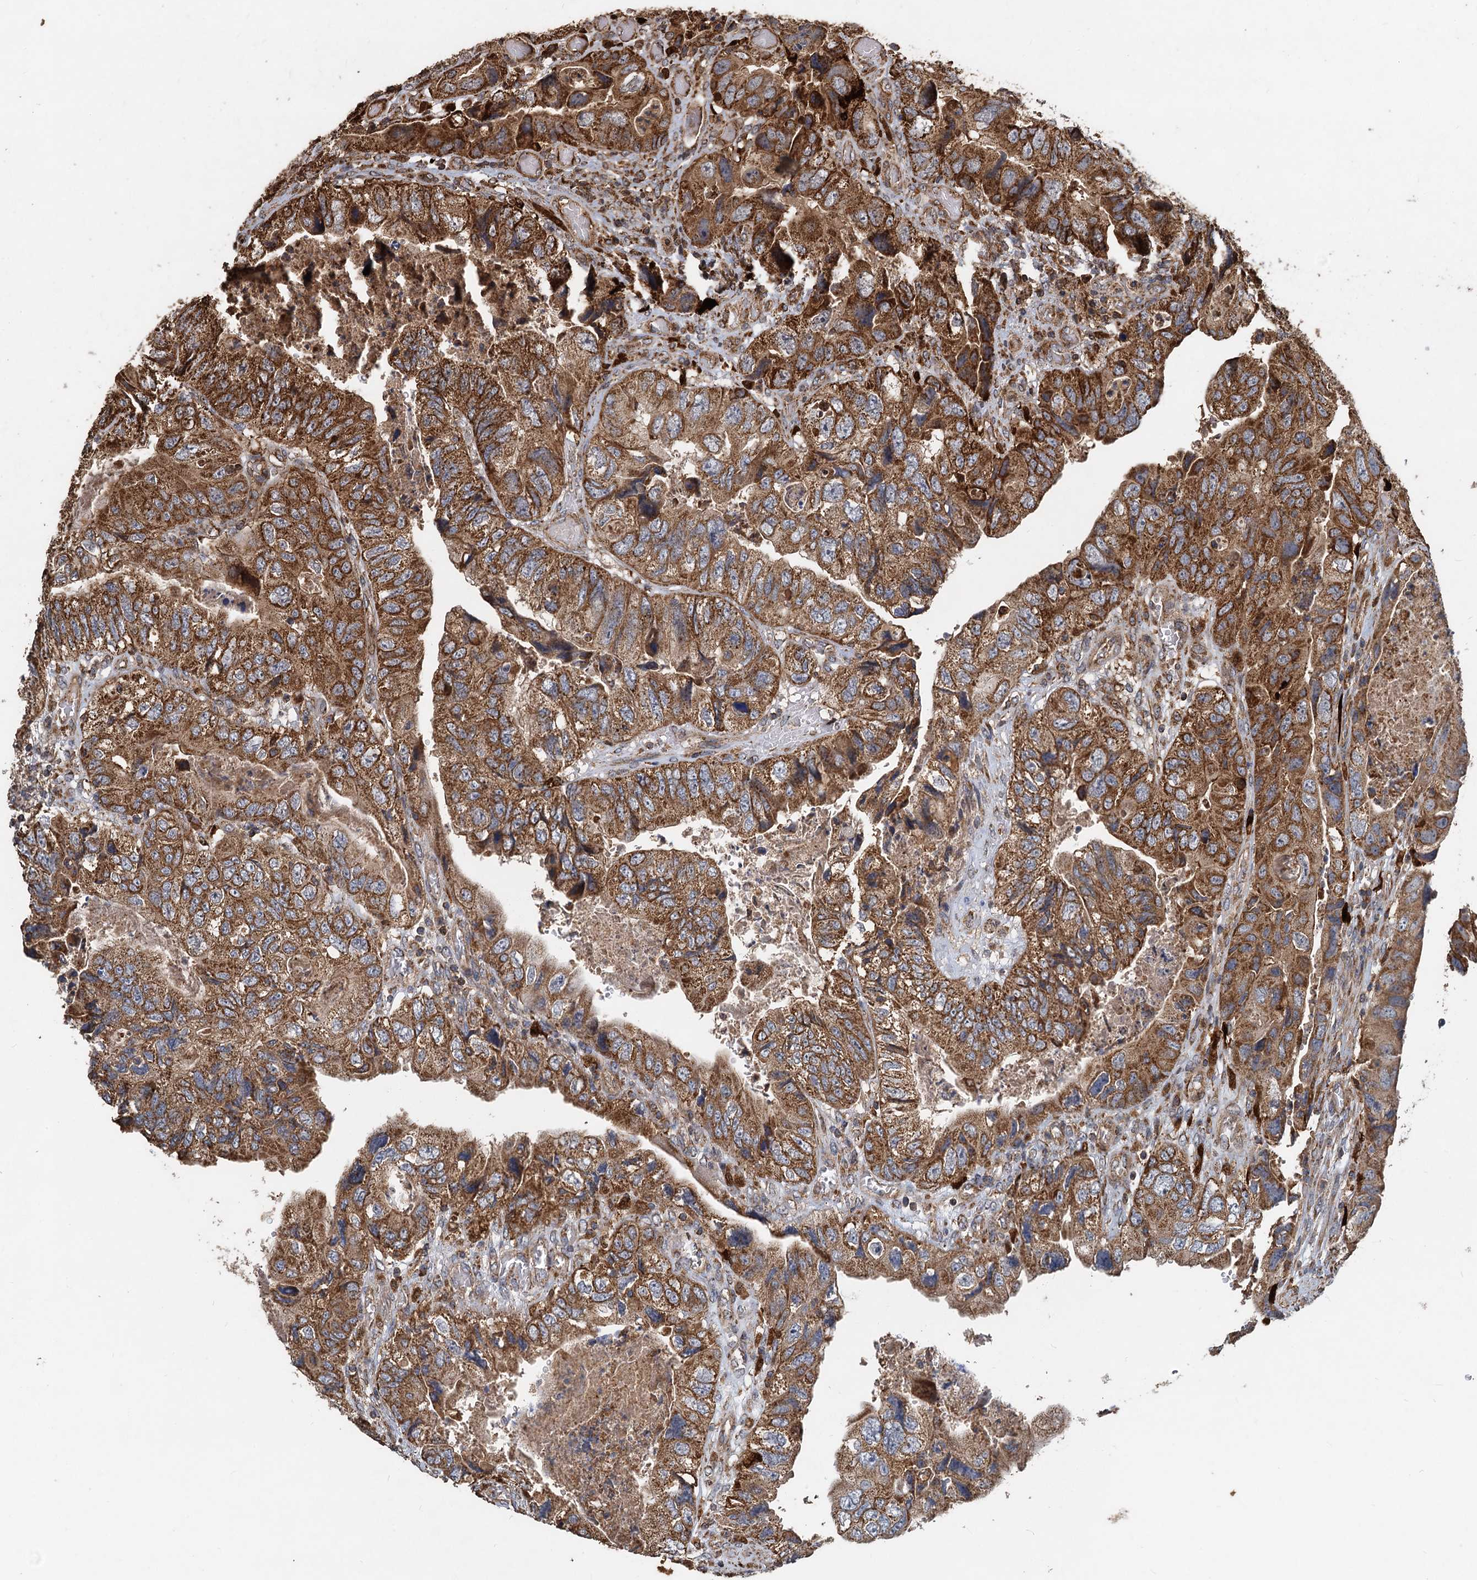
{"staining": {"intensity": "moderate", "quantity": ">75%", "location": "cytoplasmic/membranous"}, "tissue": "colorectal cancer", "cell_type": "Tumor cells", "image_type": "cancer", "snomed": [{"axis": "morphology", "description": "Adenocarcinoma, NOS"}, {"axis": "topography", "description": "Rectum"}], "caption": "A histopathology image showing moderate cytoplasmic/membranous expression in about >75% of tumor cells in colorectal cancer (adenocarcinoma), as visualized by brown immunohistochemical staining.", "gene": "SDS", "patient": {"sex": "male", "age": 63}}